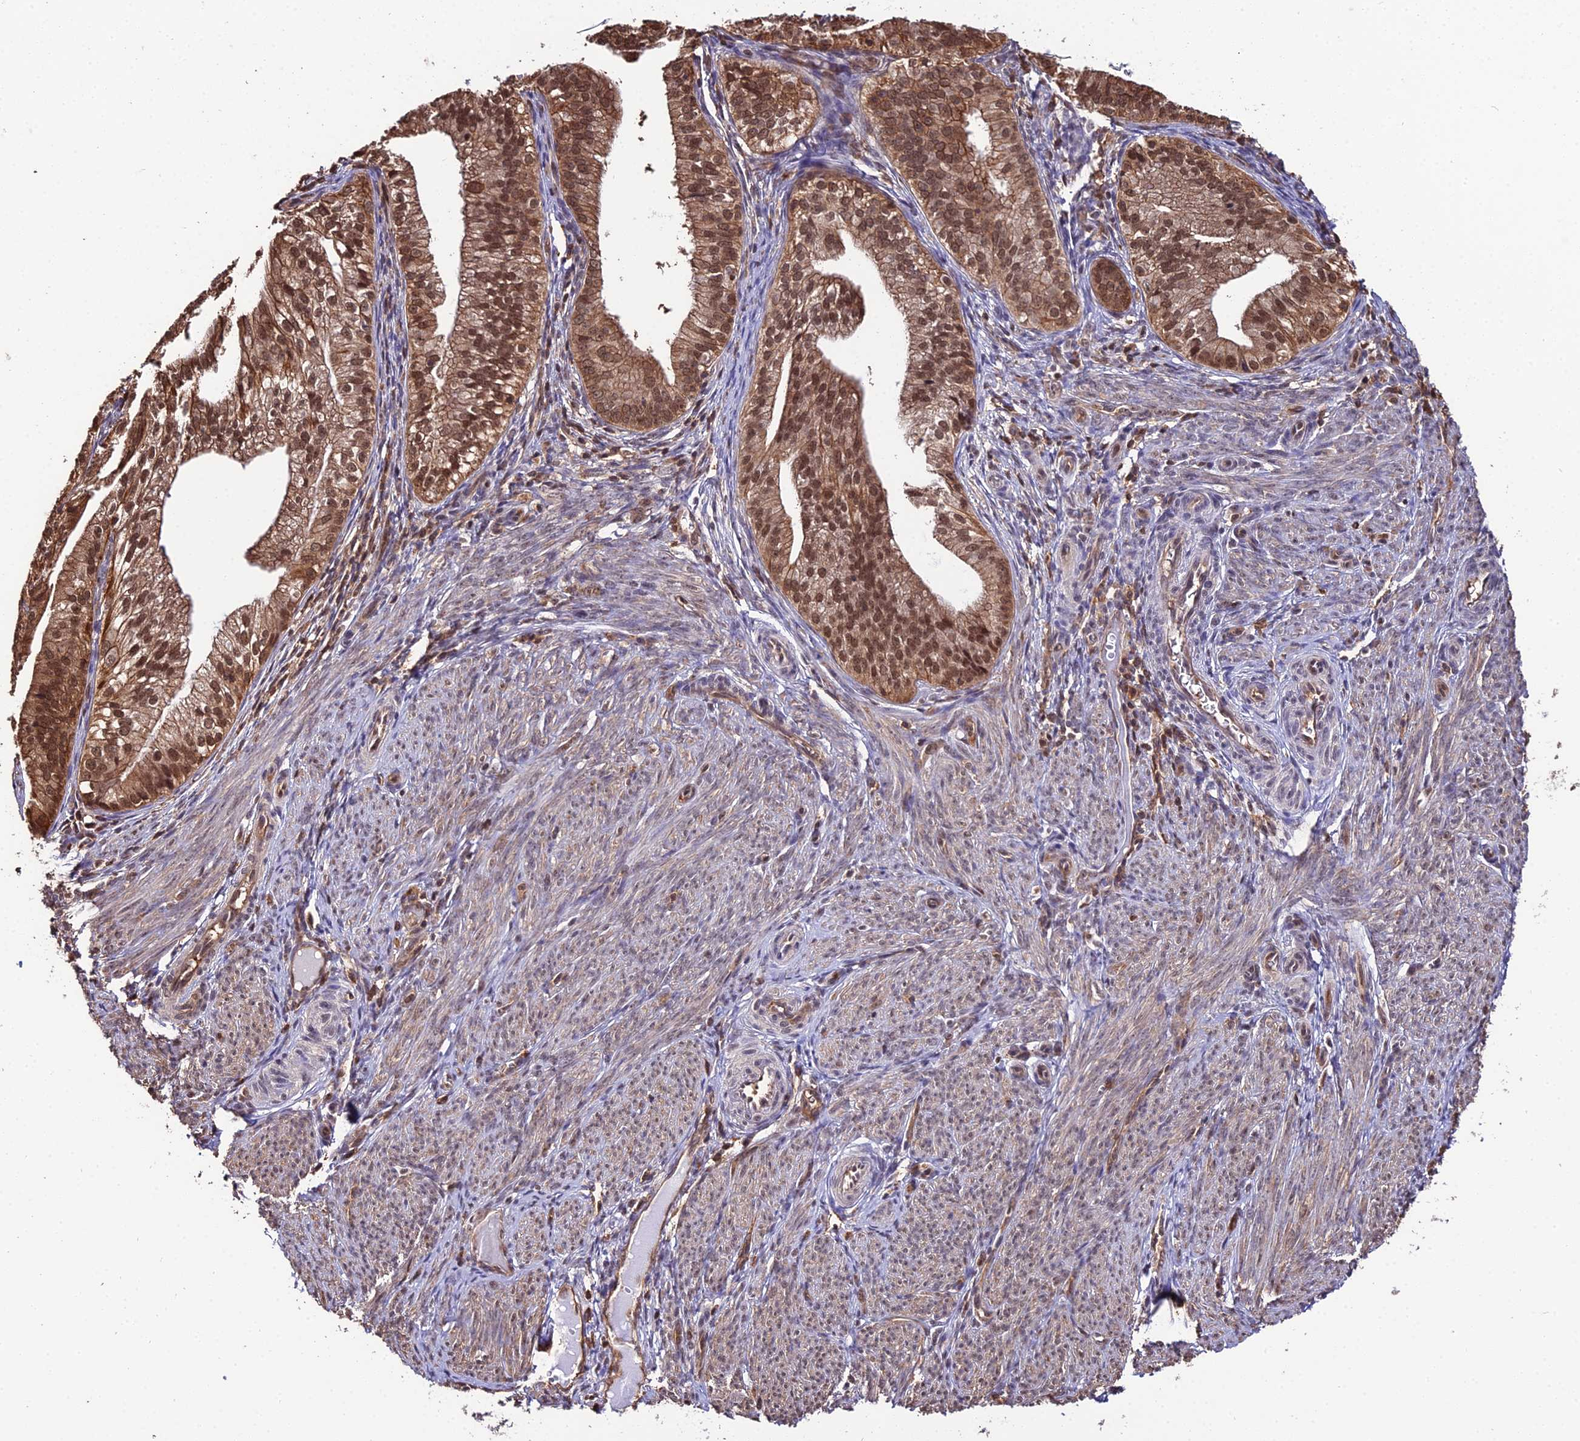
{"staining": {"intensity": "moderate", "quantity": ">75%", "location": "cytoplasmic/membranous,nuclear"}, "tissue": "endometrial cancer", "cell_type": "Tumor cells", "image_type": "cancer", "snomed": [{"axis": "morphology", "description": "Adenocarcinoma, NOS"}, {"axis": "topography", "description": "Endometrium"}], "caption": "A brown stain labels moderate cytoplasmic/membranous and nuclear expression of a protein in human adenocarcinoma (endometrial) tumor cells.", "gene": "PPP4C", "patient": {"sex": "female", "age": 50}}